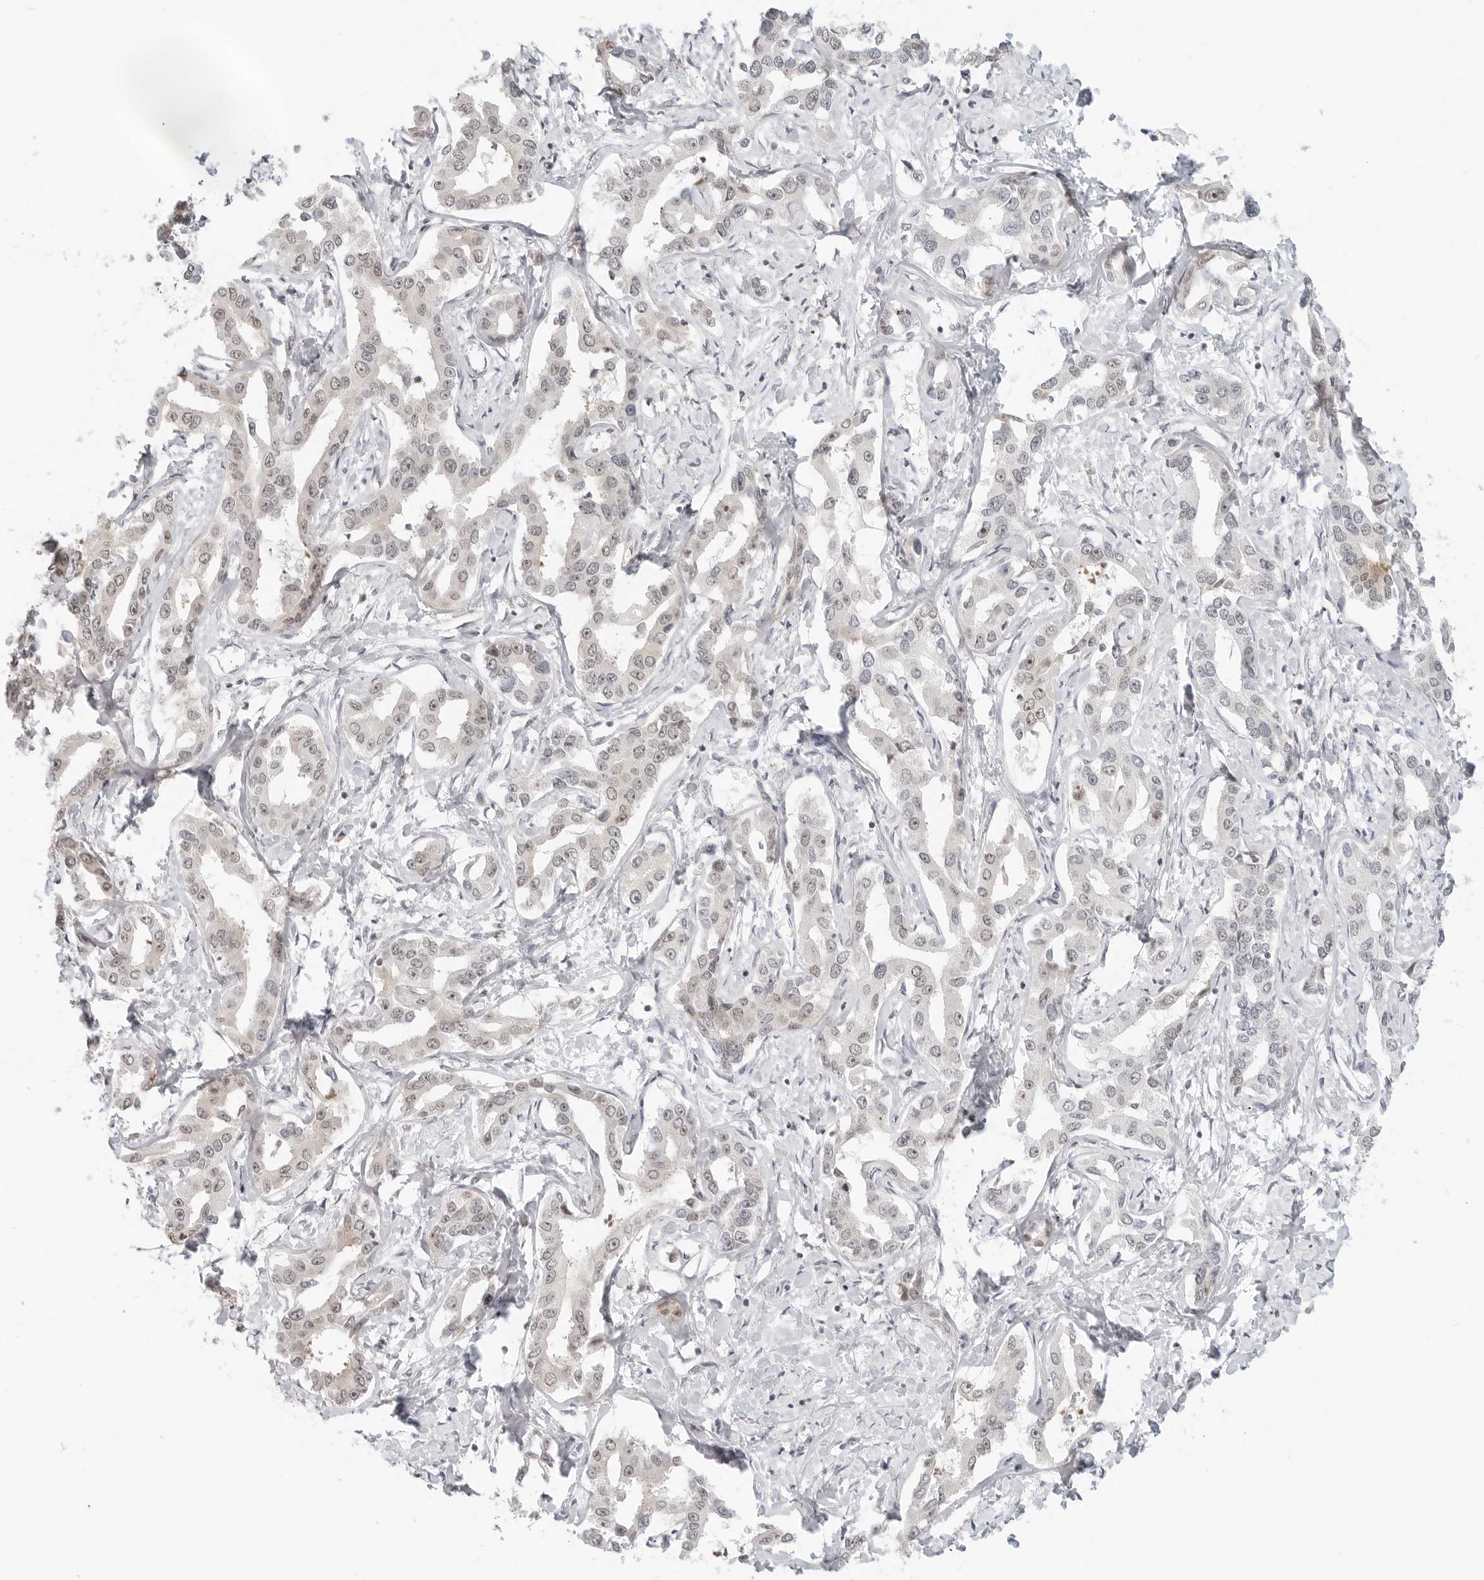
{"staining": {"intensity": "weak", "quantity": "25%-75%", "location": "cytoplasmic/membranous"}, "tissue": "liver cancer", "cell_type": "Tumor cells", "image_type": "cancer", "snomed": [{"axis": "morphology", "description": "Cholangiocarcinoma"}, {"axis": "topography", "description": "Liver"}], "caption": "Liver cancer (cholangiocarcinoma) stained for a protein (brown) shows weak cytoplasmic/membranous positive positivity in approximately 25%-75% of tumor cells.", "gene": "METAP1", "patient": {"sex": "male", "age": 59}}